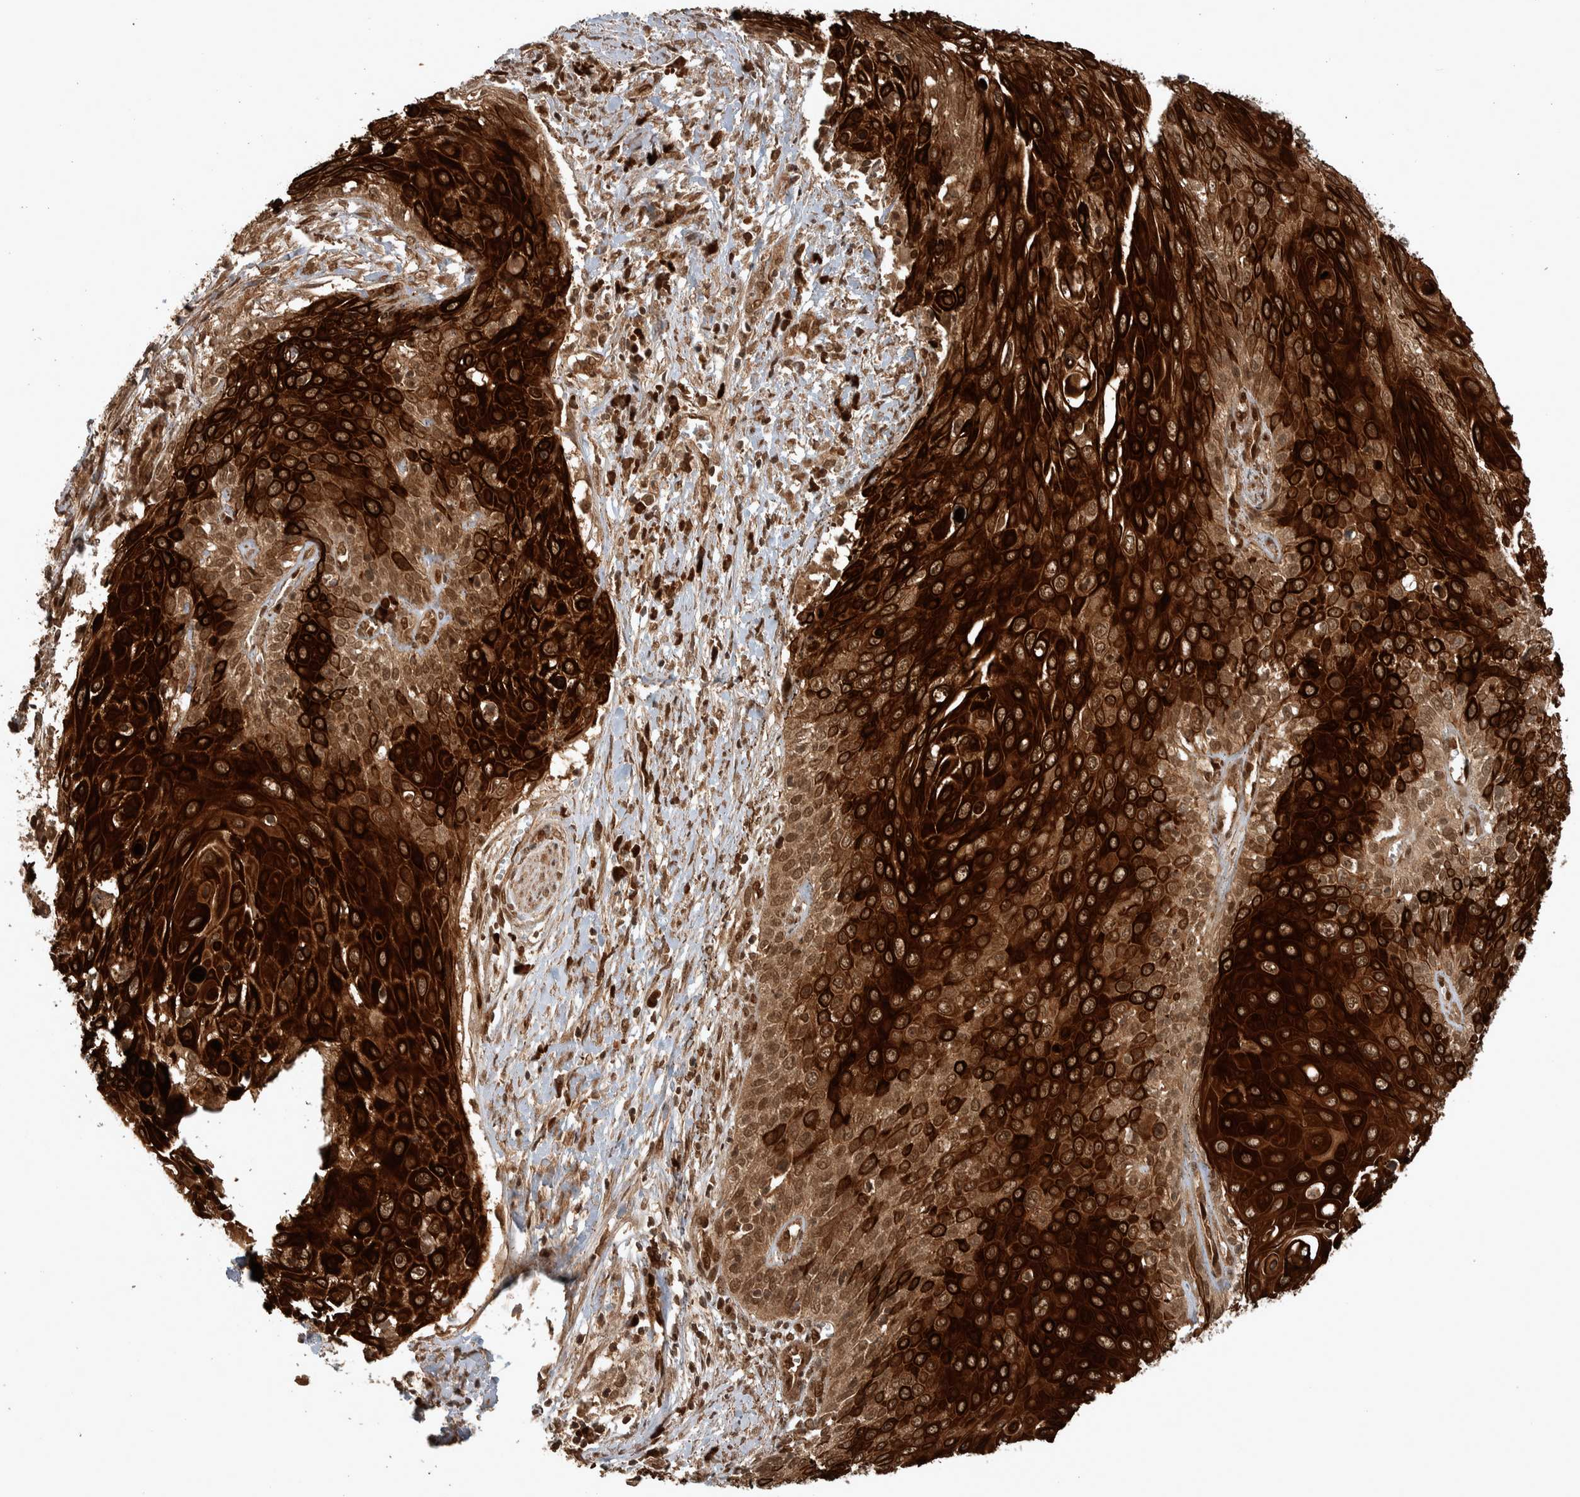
{"staining": {"intensity": "strong", "quantity": ">75%", "location": "cytoplasmic/membranous"}, "tissue": "cervical cancer", "cell_type": "Tumor cells", "image_type": "cancer", "snomed": [{"axis": "morphology", "description": "Squamous cell carcinoma, NOS"}, {"axis": "topography", "description": "Cervix"}], "caption": "Protein staining exhibits strong cytoplasmic/membranous expression in about >75% of tumor cells in cervical cancer (squamous cell carcinoma).", "gene": "CNTROB", "patient": {"sex": "female", "age": 39}}